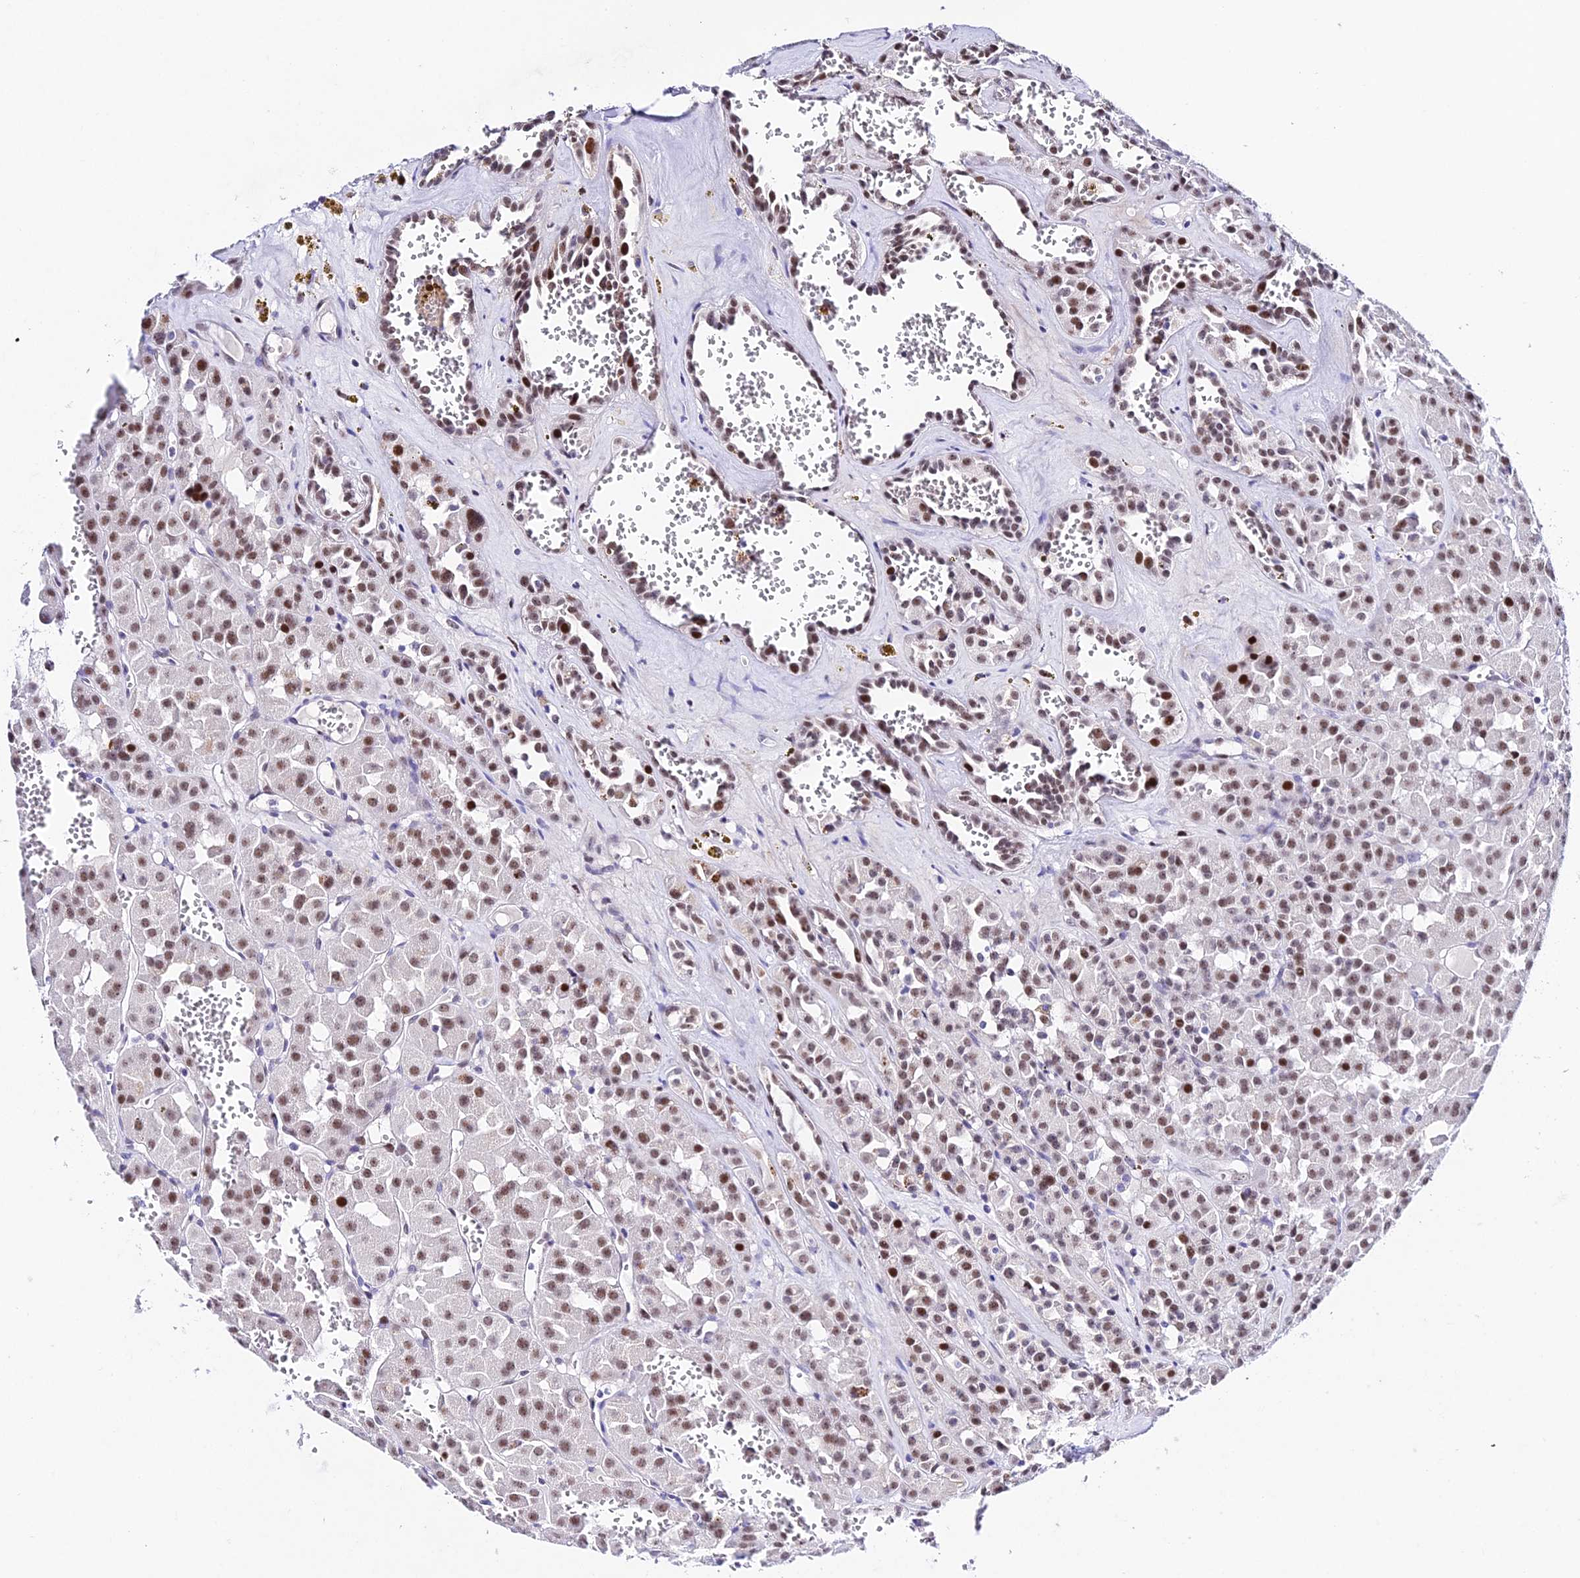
{"staining": {"intensity": "weak", "quantity": ">75%", "location": "nuclear"}, "tissue": "renal cancer", "cell_type": "Tumor cells", "image_type": "cancer", "snomed": [{"axis": "morphology", "description": "Carcinoma, NOS"}, {"axis": "topography", "description": "Kidney"}], "caption": "Protein staining of carcinoma (renal) tissue reveals weak nuclear expression in about >75% of tumor cells.", "gene": "POFUT2", "patient": {"sex": "female", "age": 75}}